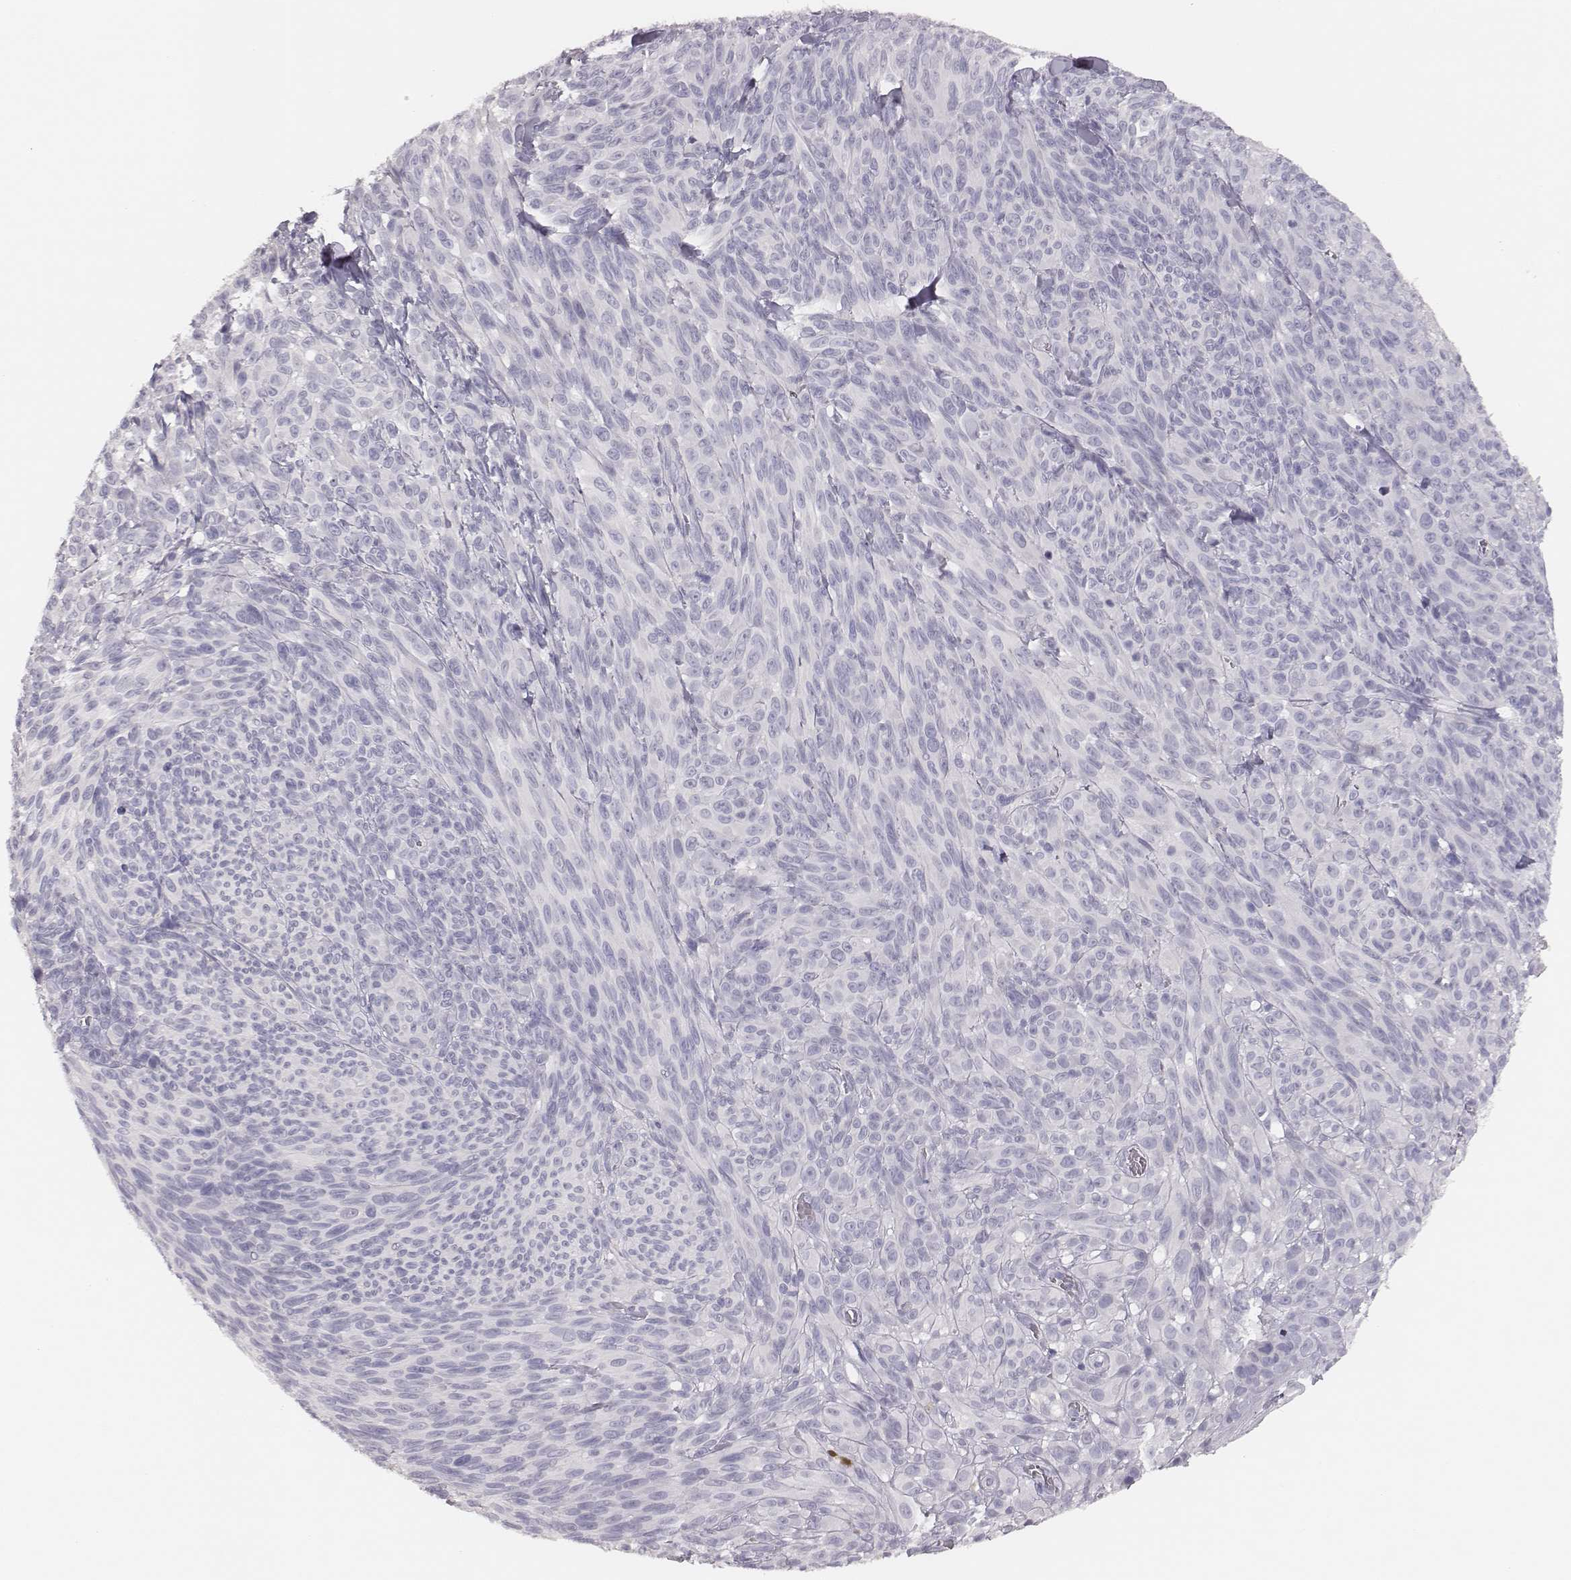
{"staining": {"intensity": "negative", "quantity": "none", "location": "none"}, "tissue": "melanoma", "cell_type": "Tumor cells", "image_type": "cancer", "snomed": [{"axis": "morphology", "description": "Malignant melanoma, NOS"}, {"axis": "topography", "description": "Skin"}], "caption": "IHC of human malignant melanoma demonstrates no expression in tumor cells.", "gene": "MYH6", "patient": {"sex": "male", "age": 83}}